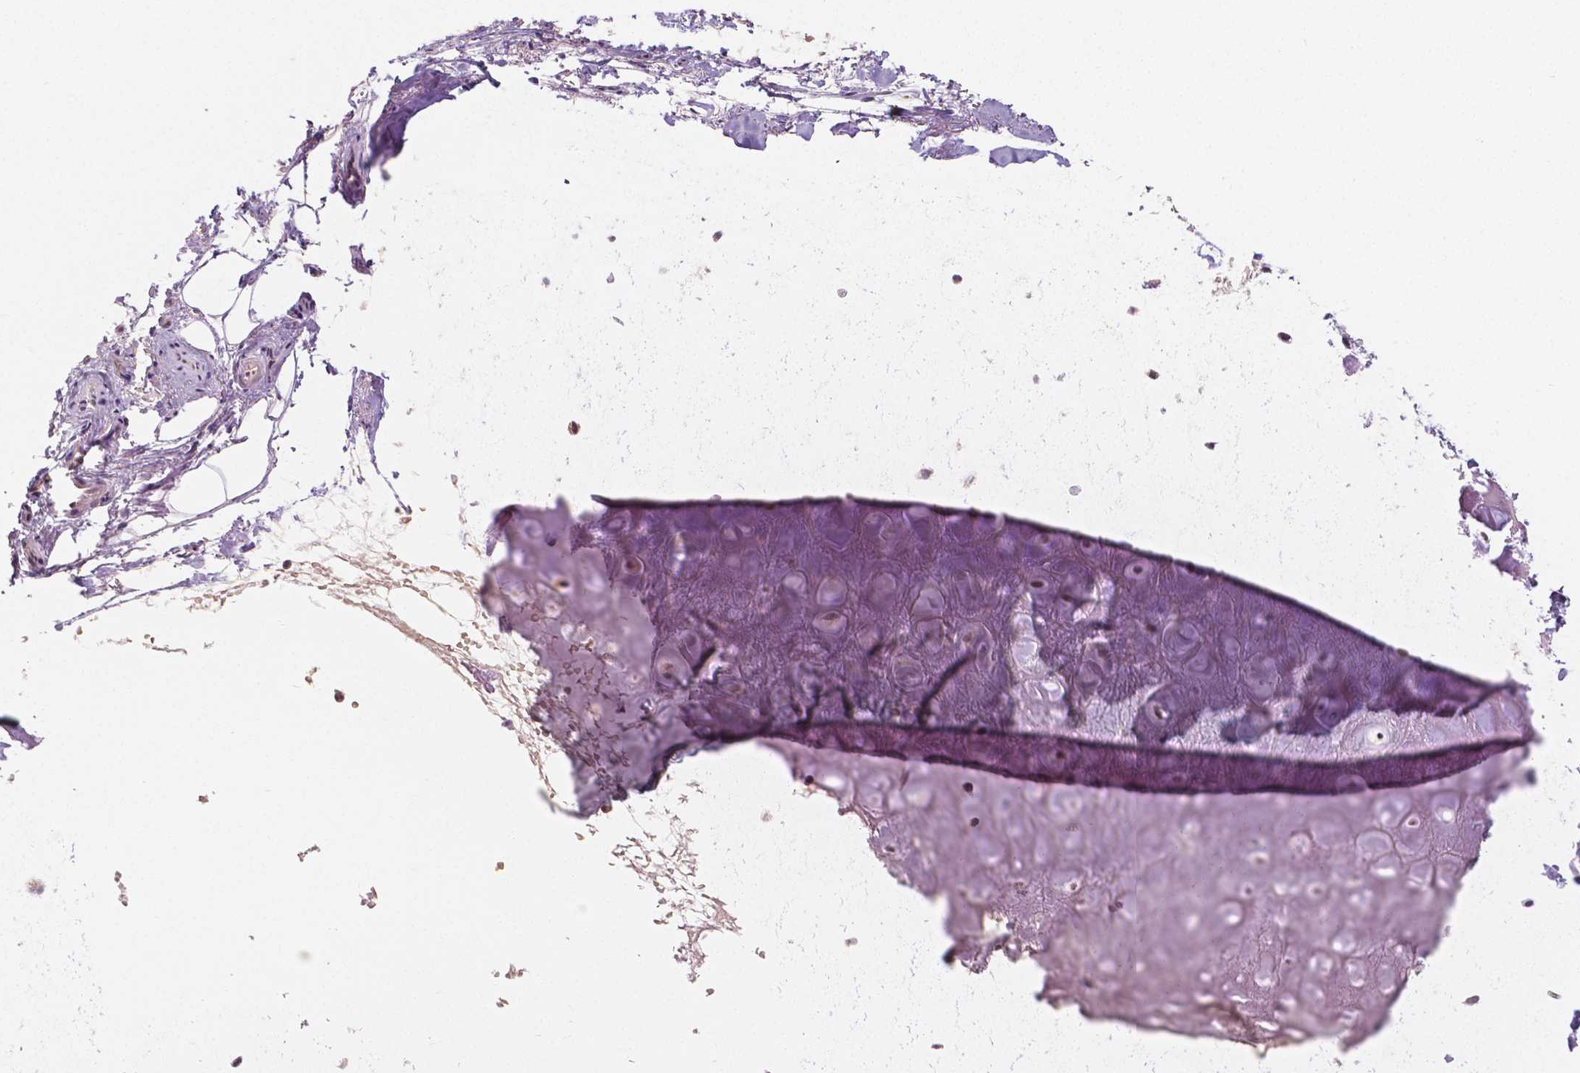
{"staining": {"intensity": "negative", "quantity": "none", "location": "none"}, "tissue": "soft tissue", "cell_type": "Chondrocytes", "image_type": "normal", "snomed": [{"axis": "morphology", "description": "Normal tissue, NOS"}, {"axis": "topography", "description": "Cartilage tissue"}], "caption": "A photomicrograph of human soft tissue is negative for staining in chondrocytes. (DAB IHC with hematoxylin counter stain).", "gene": "NAPRT", "patient": {"sex": "male", "age": 65}}